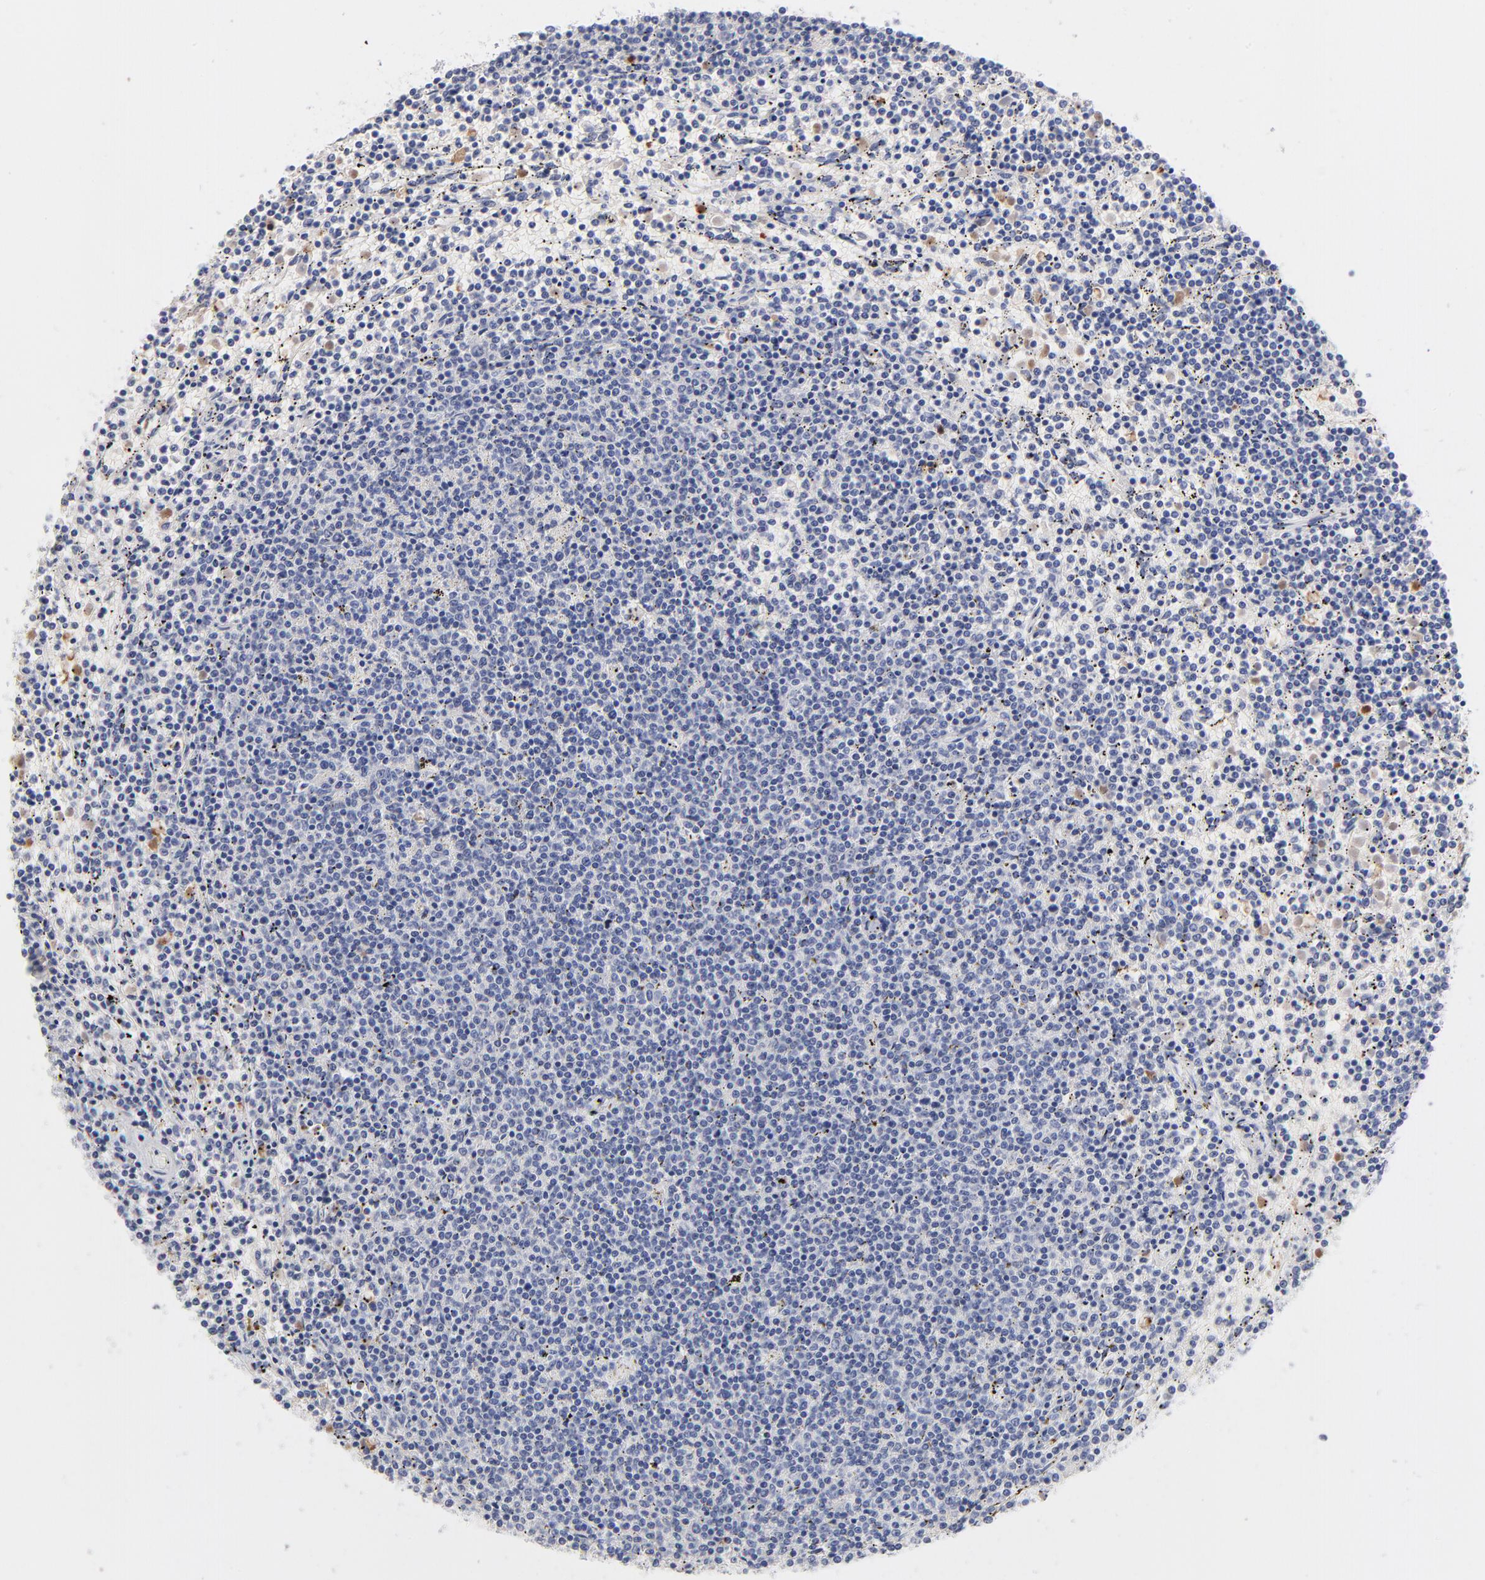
{"staining": {"intensity": "negative", "quantity": "none", "location": "none"}, "tissue": "lymphoma", "cell_type": "Tumor cells", "image_type": "cancer", "snomed": [{"axis": "morphology", "description": "Malignant lymphoma, non-Hodgkin's type, Low grade"}, {"axis": "topography", "description": "Spleen"}], "caption": "Protein analysis of malignant lymphoma, non-Hodgkin's type (low-grade) exhibits no significant positivity in tumor cells. The staining is performed using DAB (3,3'-diaminobenzidine) brown chromogen with nuclei counter-stained in using hematoxylin.", "gene": "ARG1", "patient": {"sex": "female", "age": 50}}